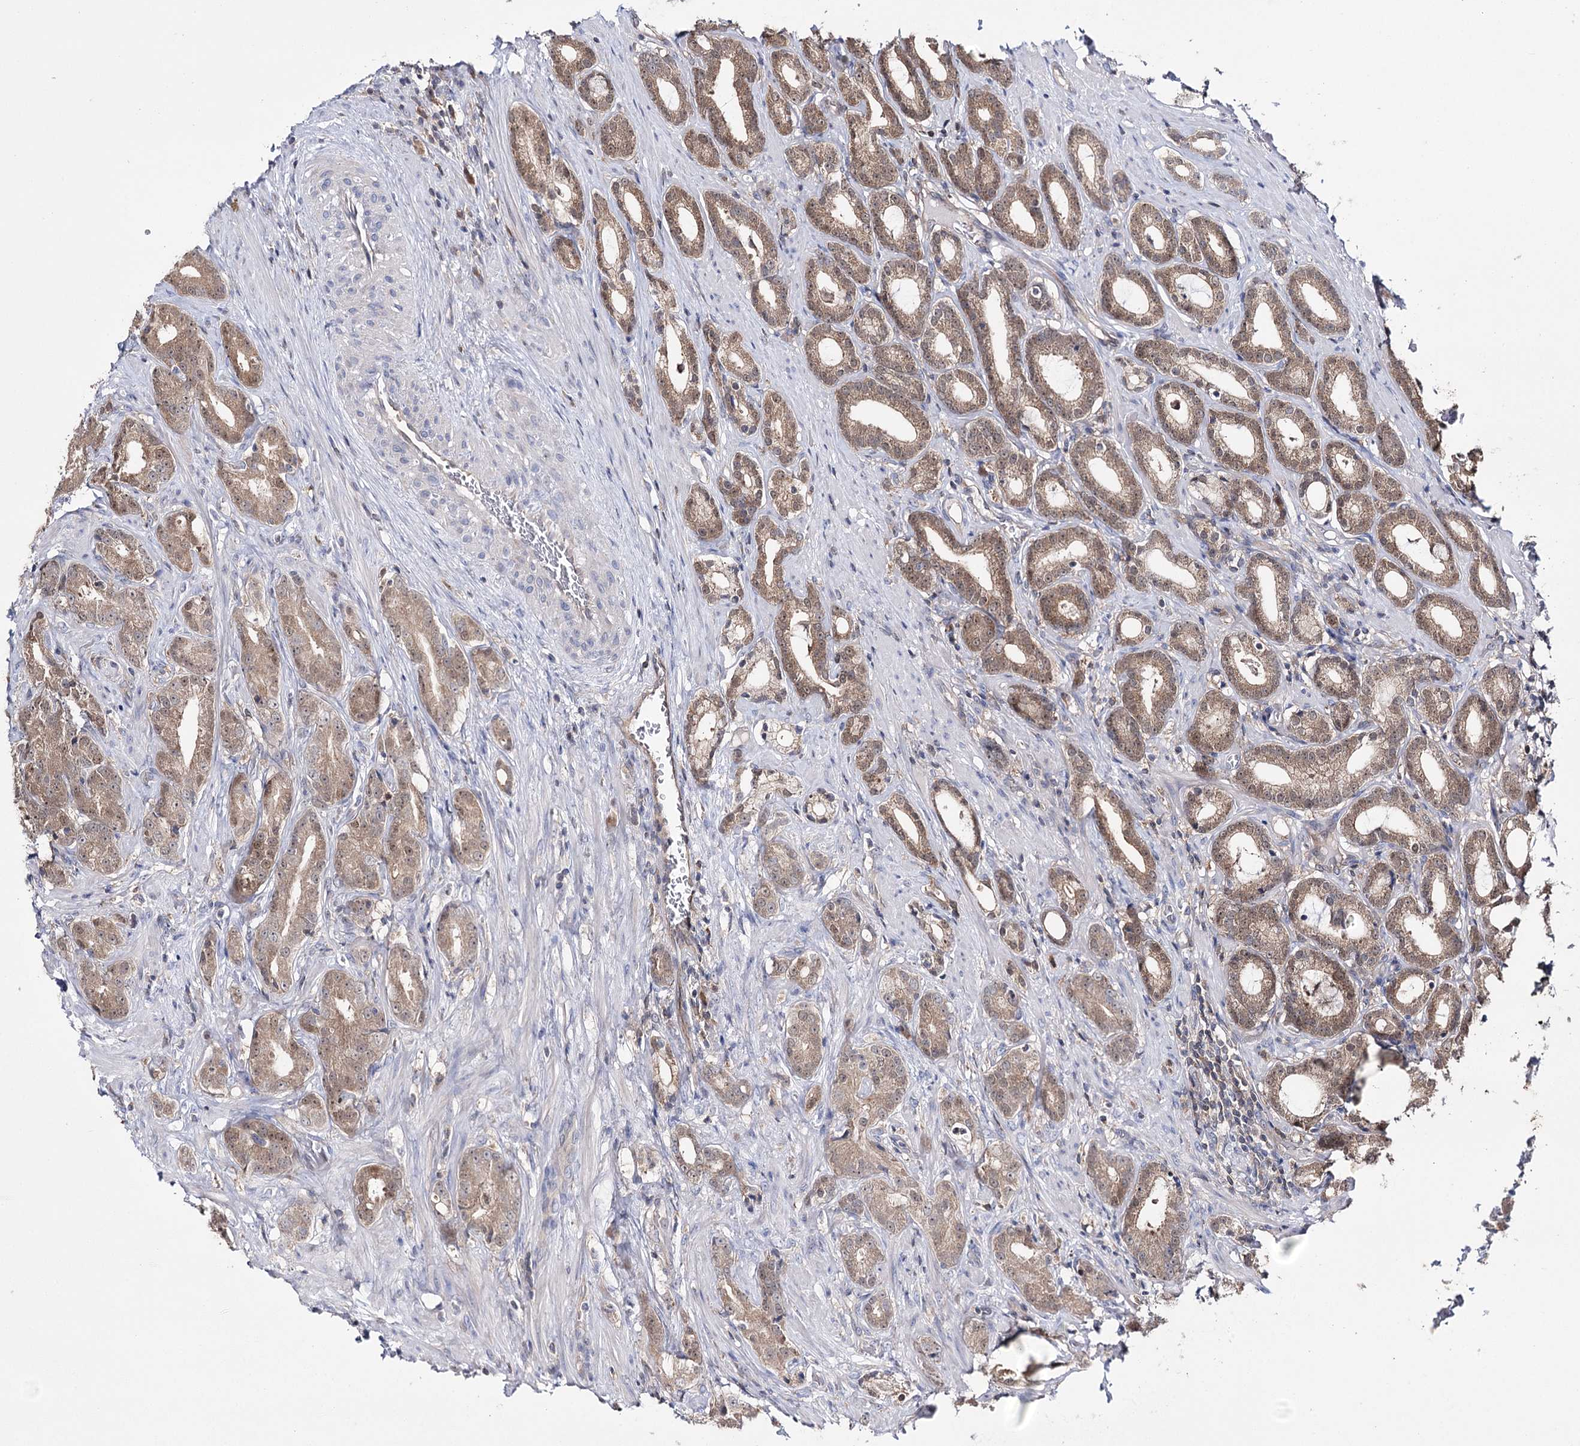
{"staining": {"intensity": "moderate", "quantity": ">75%", "location": "cytoplasmic/membranous,nuclear"}, "tissue": "prostate cancer", "cell_type": "Tumor cells", "image_type": "cancer", "snomed": [{"axis": "morphology", "description": "Adenocarcinoma, Low grade"}, {"axis": "topography", "description": "Prostate"}], "caption": "Protein staining demonstrates moderate cytoplasmic/membranous and nuclear staining in approximately >75% of tumor cells in low-grade adenocarcinoma (prostate). (Stains: DAB (3,3'-diaminobenzidine) in brown, nuclei in blue, Microscopy: brightfield microscopy at high magnification).", "gene": "PTER", "patient": {"sex": "male", "age": 71}}